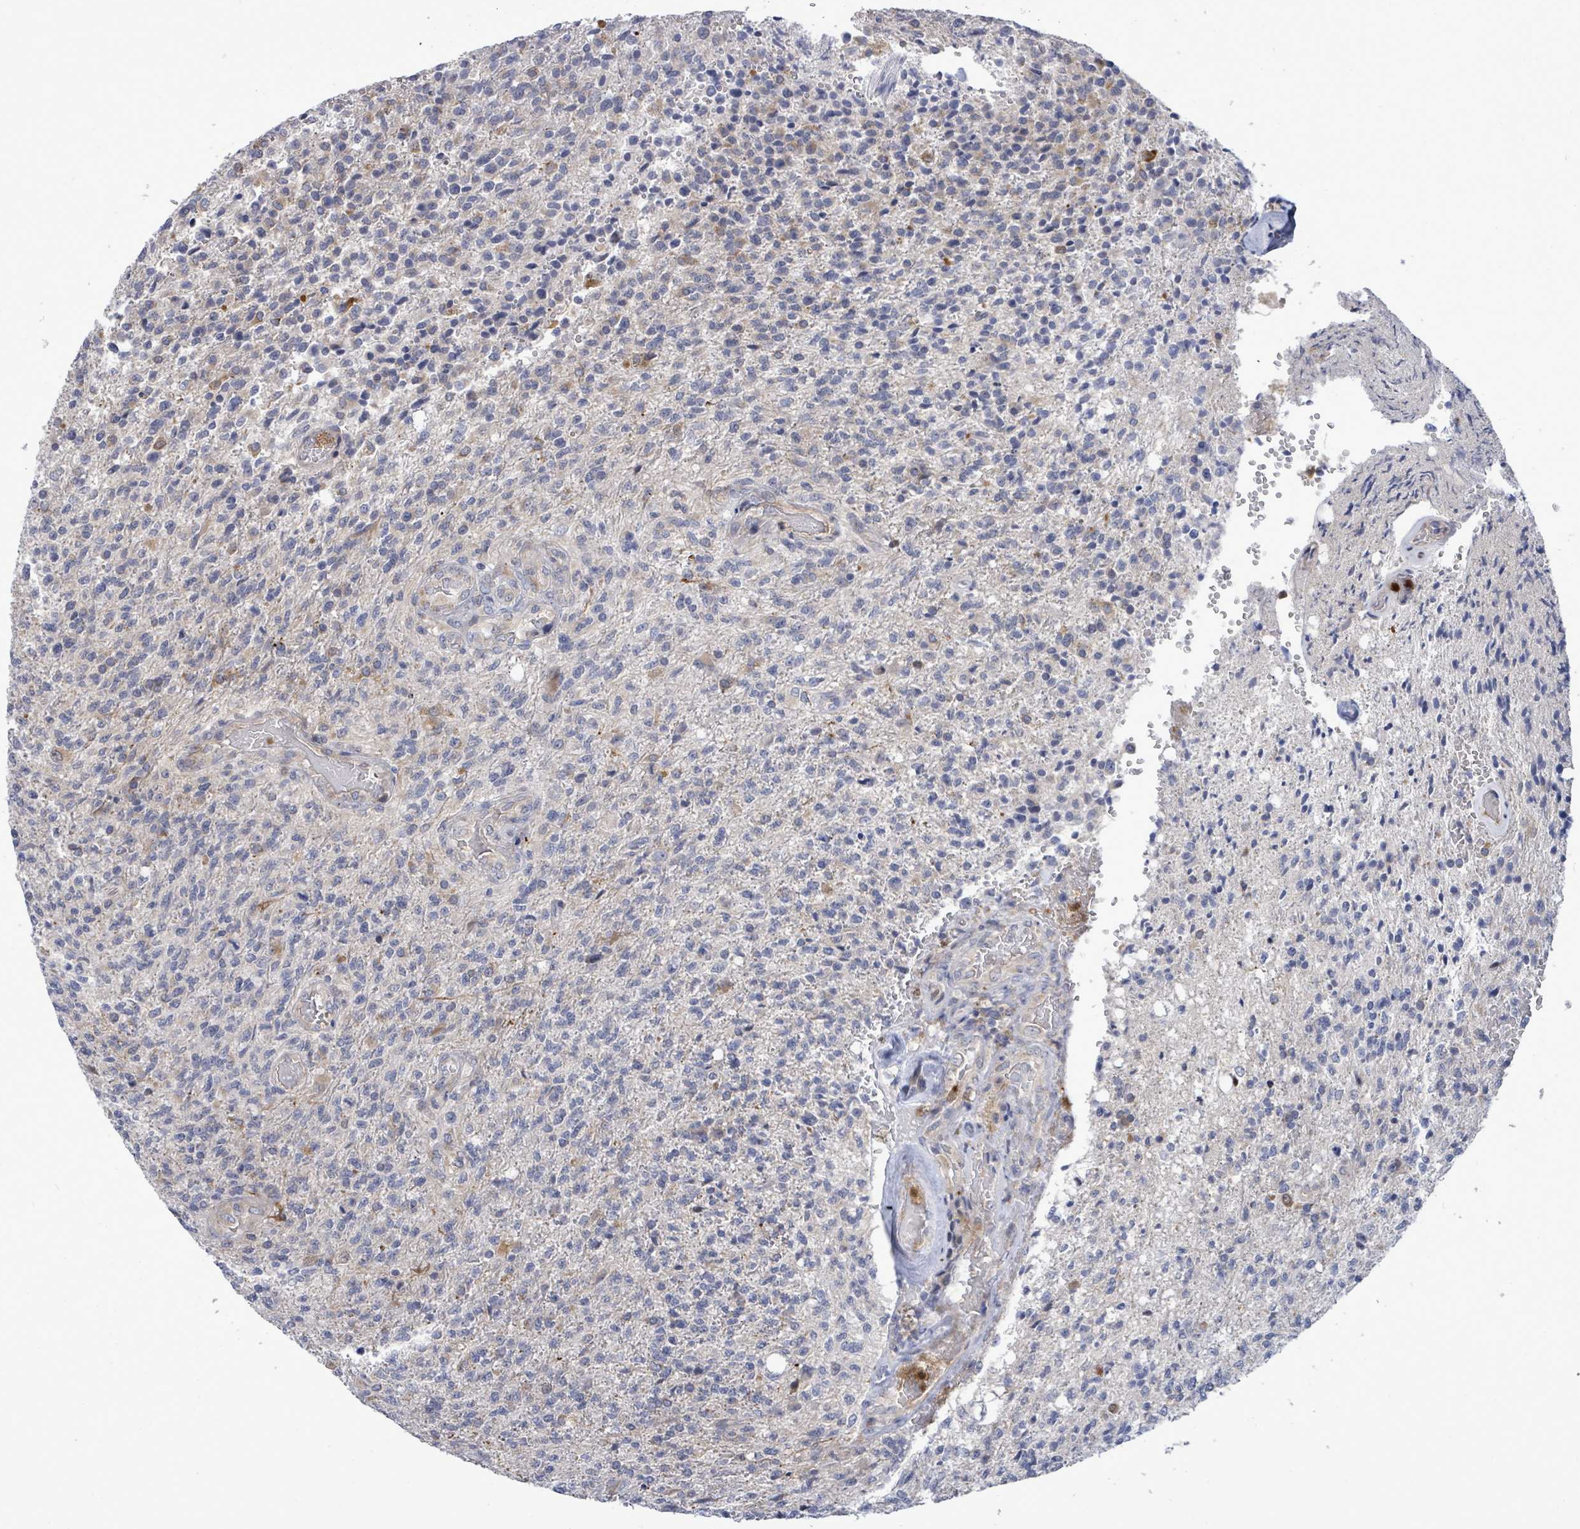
{"staining": {"intensity": "weak", "quantity": "<25%", "location": "cytoplasmic/membranous"}, "tissue": "glioma", "cell_type": "Tumor cells", "image_type": "cancer", "snomed": [{"axis": "morphology", "description": "Glioma, malignant, High grade"}, {"axis": "topography", "description": "Brain"}], "caption": "Immunohistochemistry of glioma displays no staining in tumor cells.", "gene": "SAR1A", "patient": {"sex": "male", "age": 56}}